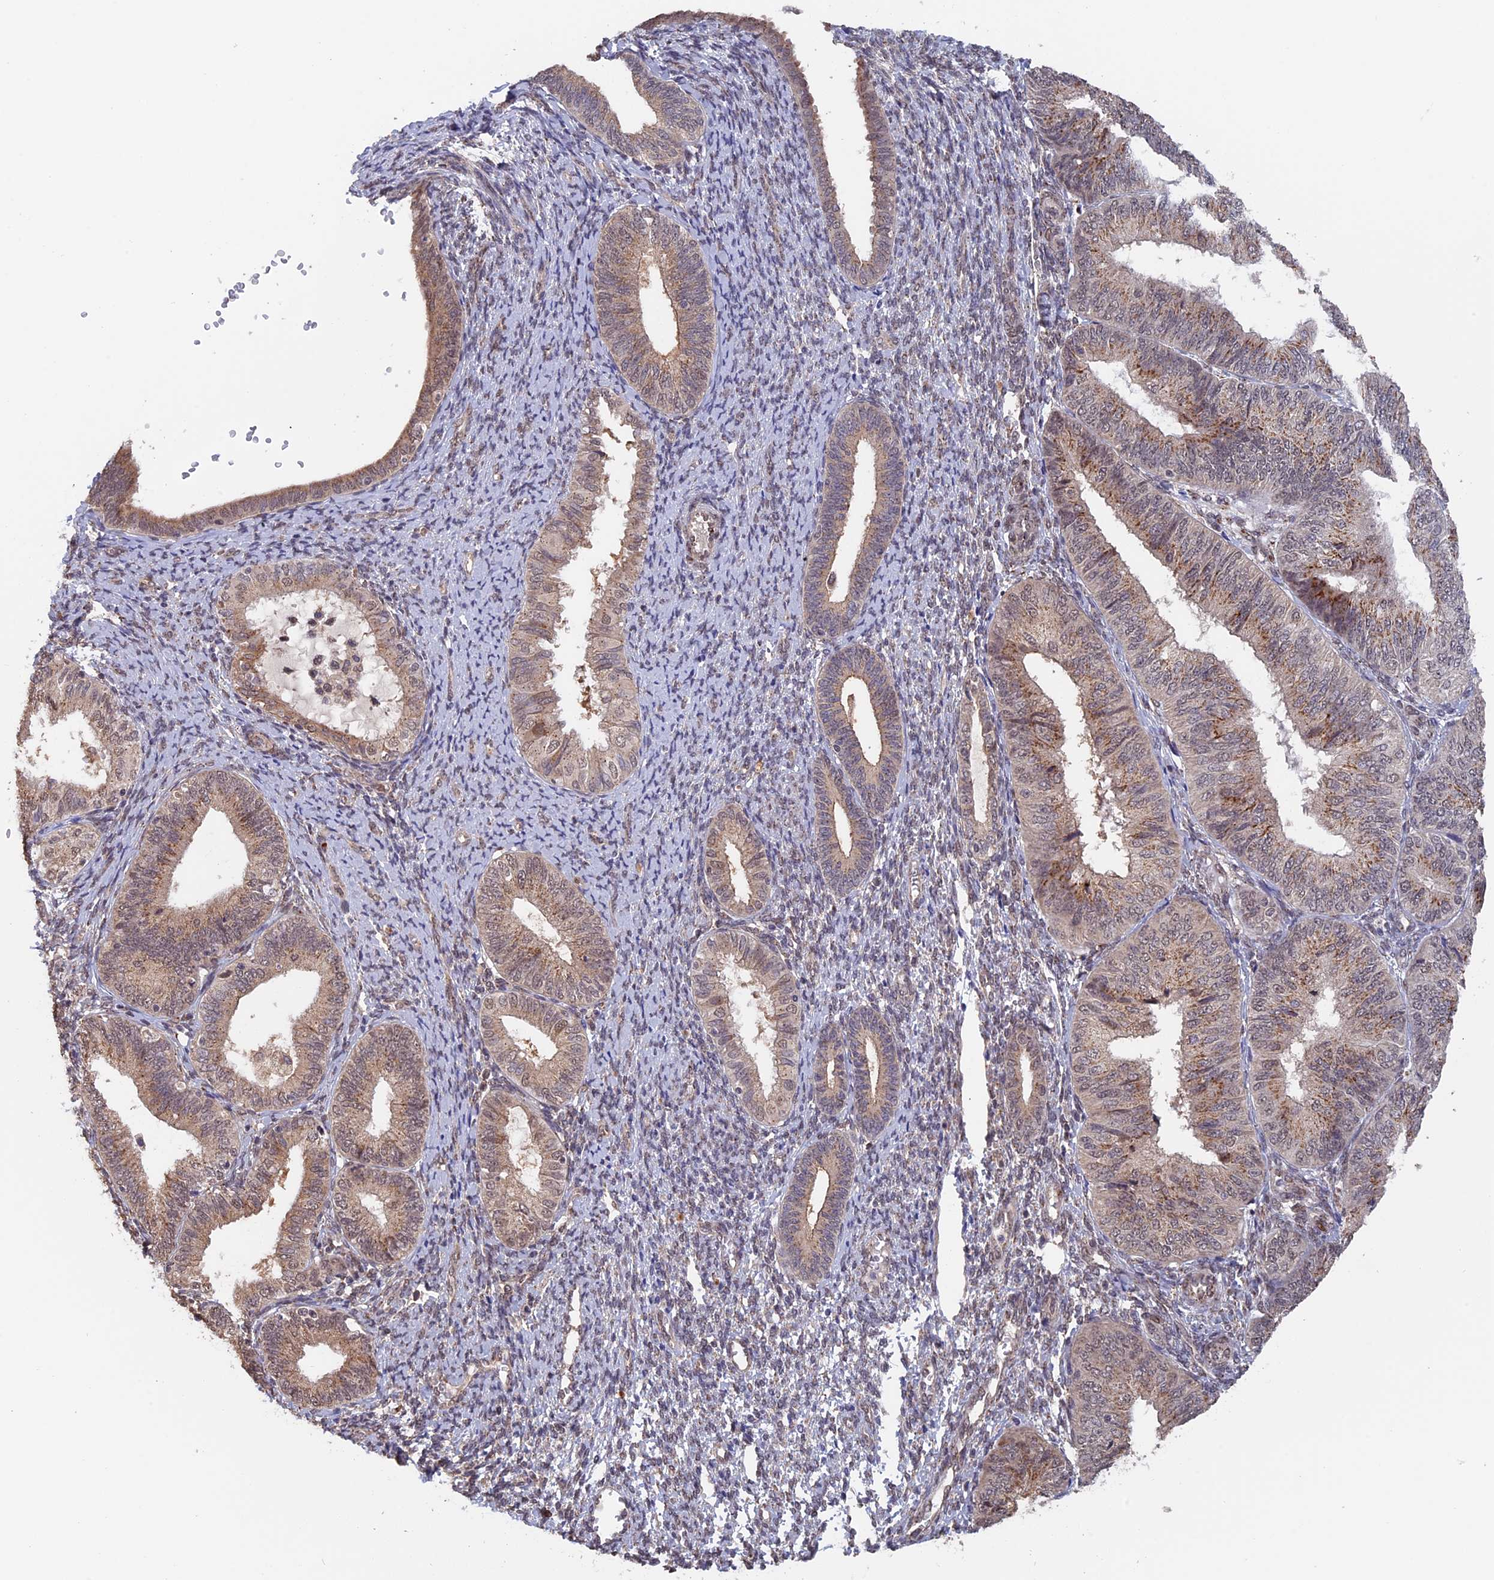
{"staining": {"intensity": "moderate", "quantity": ">75%", "location": "cytoplasmic/membranous"}, "tissue": "endometrial cancer", "cell_type": "Tumor cells", "image_type": "cancer", "snomed": [{"axis": "morphology", "description": "Adenocarcinoma, NOS"}, {"axis": "topography", "description": "Endometrium"}], "caption": "A medium amount of moderate cytoplasmic/membranous positivity is present in approximately >75% of tumor cells in adenocarcinoma (endometrial) tissue.", "gene": "PIGQ", "patient": {"sex": "female", "age": 58}}